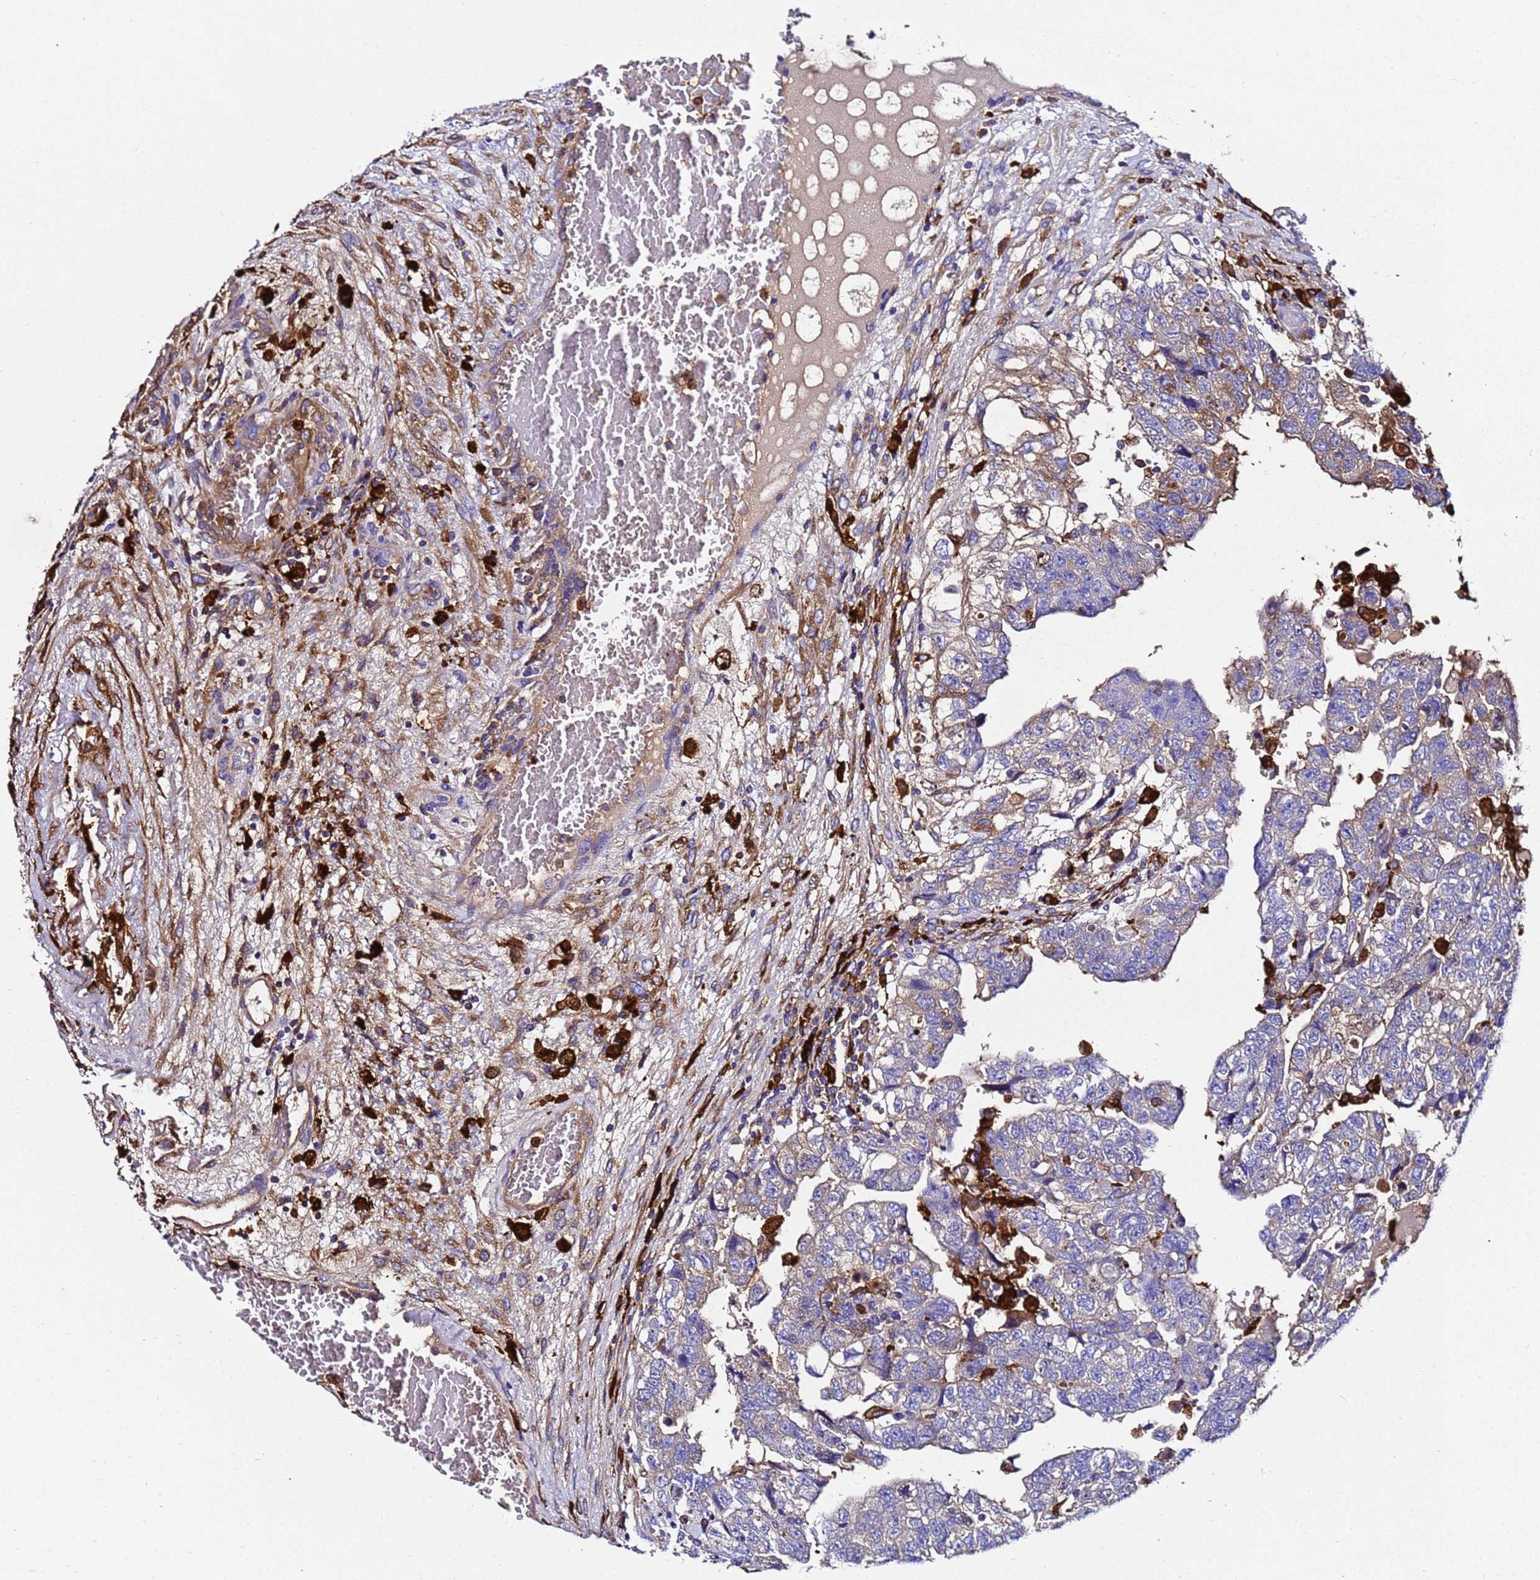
{"staining": {"intensity": "weak", "quantity": "<25%", "location": "cytoplasmic/membranous"}, "tissue": "testis cancer", "cell_type": "Tumor cells", "image_type": "cancer", "snomed": [{"axis": "morphology", "description": "Carcinoma, Embryonal, NOS"}, {"axis": "topography", "description": "Testis"}], "caption": "Tumor cells show no significant staining in testis cancer (embryonal carcinoma). Brightfield microscopy of IHC stained with DAB (3,3'-diaminobenzidine) (brown) and hematoxylin (blue), captured at high magnification.", "gene": "FTL", "patient": {"sex": "male", "age": 36}}